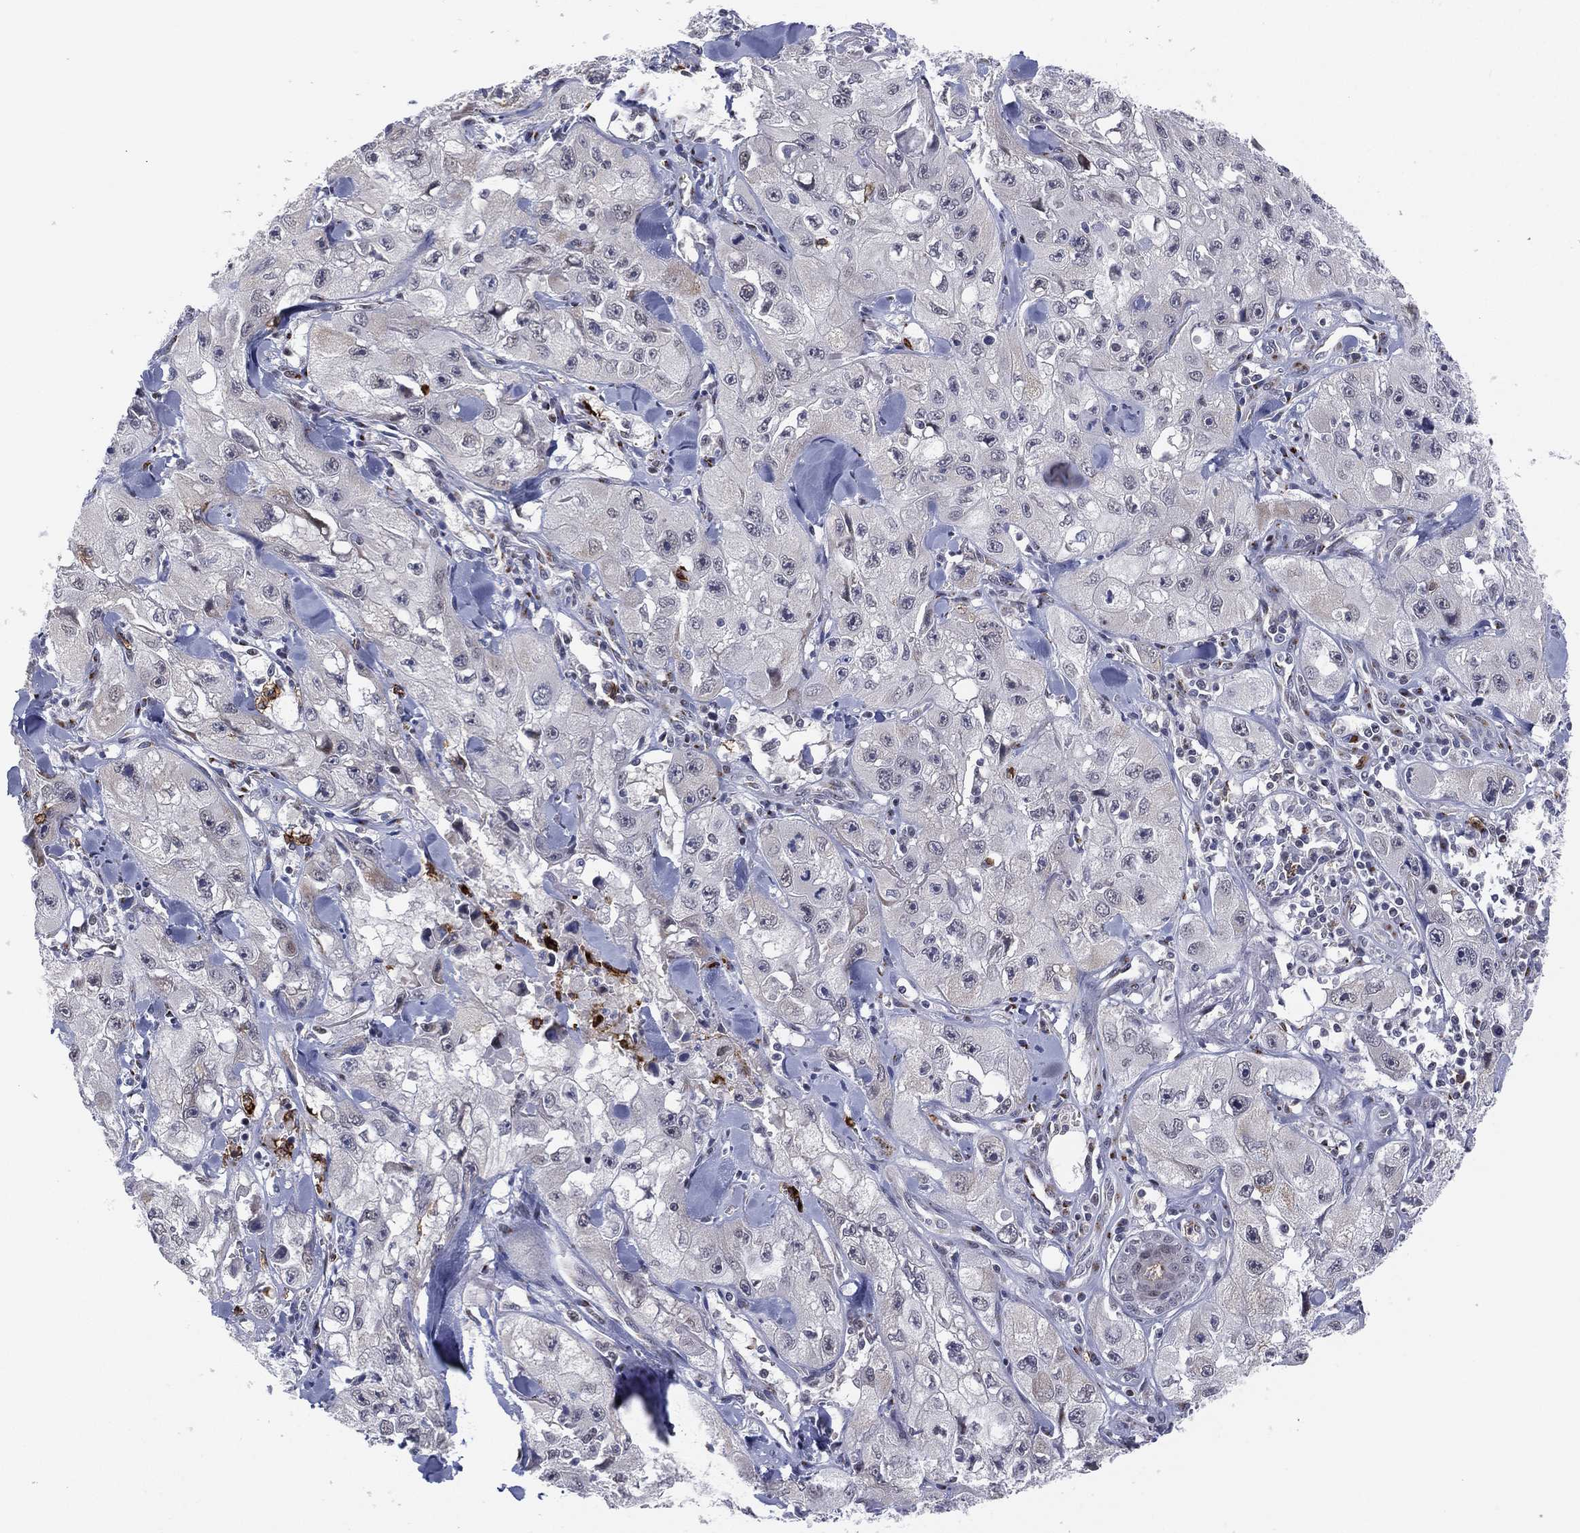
{"staining": {"intensity": "negative", "quantity": "none", "location": "none"}, "tissue": "skin cancer", "cell_type": "Tumor cells", "image_type": "cancer", "snomed": [{"axis": "morphology", "description": "Squamous cell carcinoma, NOS"}, {"axis": "topography", "description": "Skin"}, {"axis": "topography", "description": "Subcutis"}], "caption": "Immunohistochemistry (IHC) micrograph of neoplastic tissue: squamous cell carcinoma (skin) stained with DAB (3,3'-diaminobenzidine) exhibits no significant protein expression in tumor cells.", "gene": "CD177", "patient": {"sex": "male", "age": 73}}